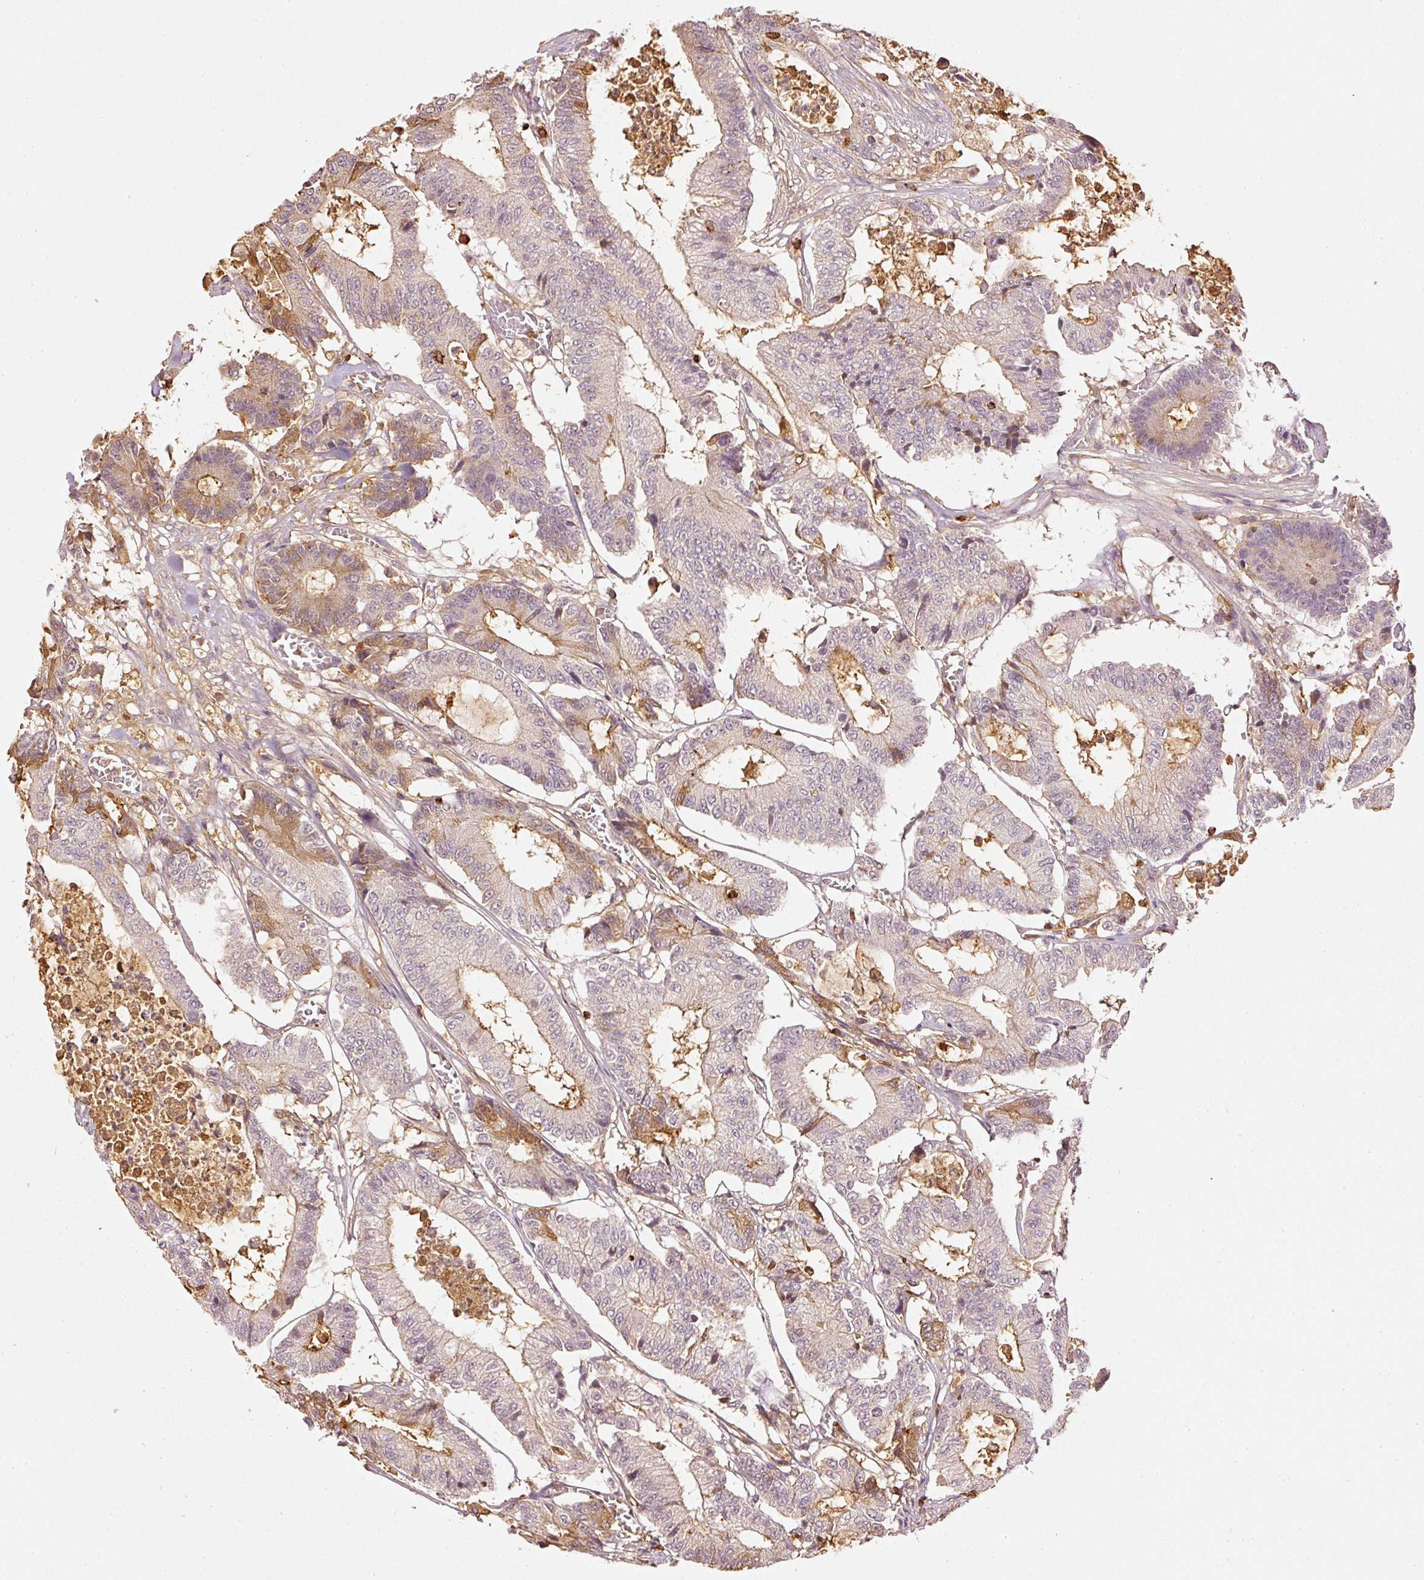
{"staining": {"intensity": "weak", "quantity": "25%-75%", "location": "cytoplasmic/membranous"}, "tissue": "colorectal cancer", "cell_type": "Tumor cells", "image_type": "cancer", "snomed": [{"axis": "morphology", "description": "Adenocarcinoma, NOS"}, {"axis": "topography", "description": "Colon"}], "caption": "Weak cytoplasmic/membranous positivity is present in about 25%-75% of tumor cells in colorectal cancer (adenocarcinoma).", "gene": "EVL", "patient": {"sex": "female", "age": 84}}